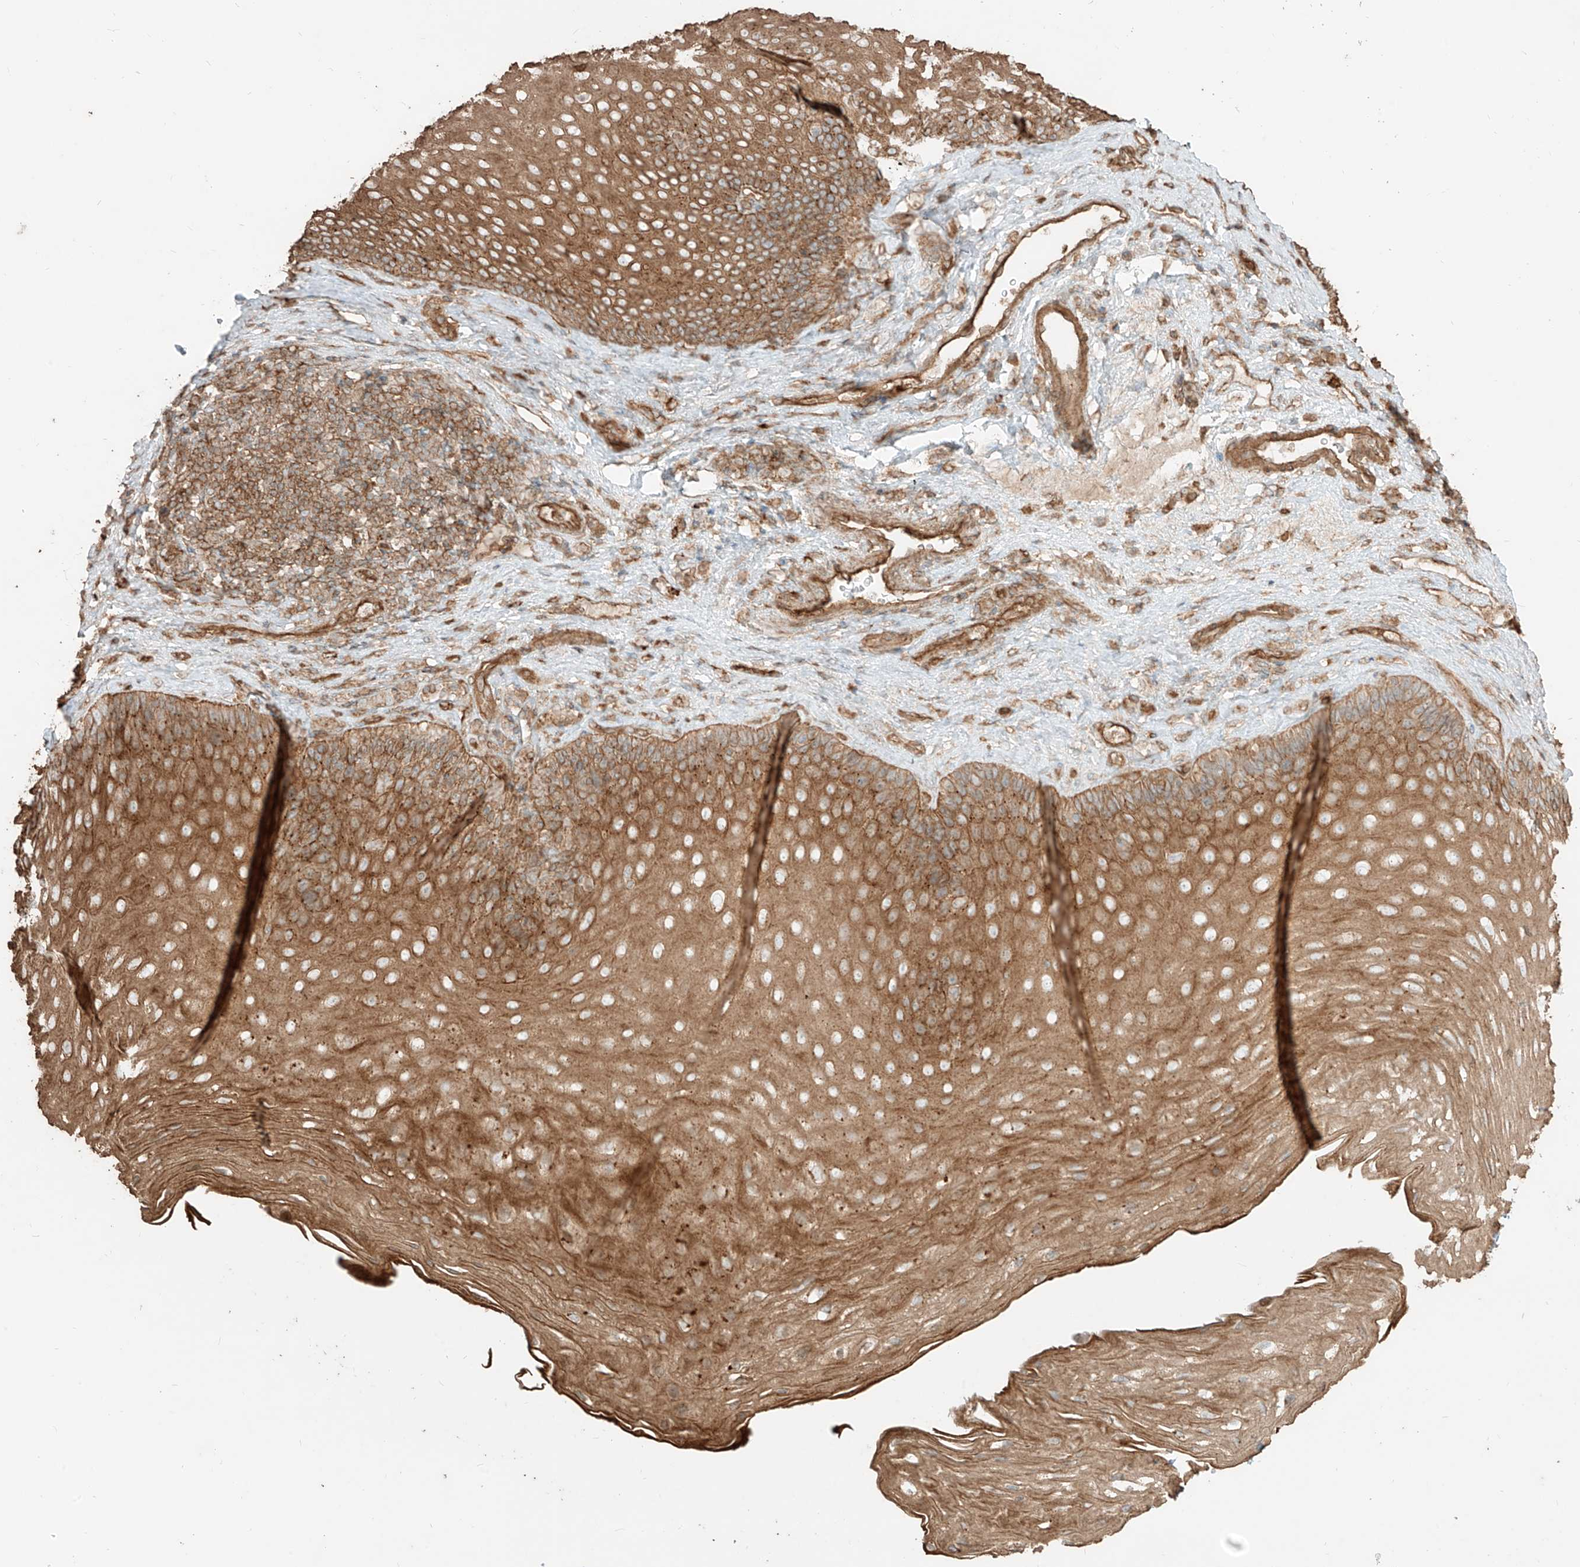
{"staining": {"intensity": "moderate", "quantity": ">75%", "location": "cytoplasmic/membranous"}, "tissue": "esophagus", "cell_type": "Squamous epithelial cells", "image_type": "normal", "snomed": [{"axis": "morphology", "description": "Normal tissue, NOS"}, {"axis": "topography", "description": "Esophagus"}], "caption": "An IHC micrograph of benign tissue is shown. Protein staining in brown shows moderate cytoplasmic/membranous positivity in esophagus within squamous epithelial cells.", "gene": "CCDC115", "patient": {"sex": "female", "age": 66}}